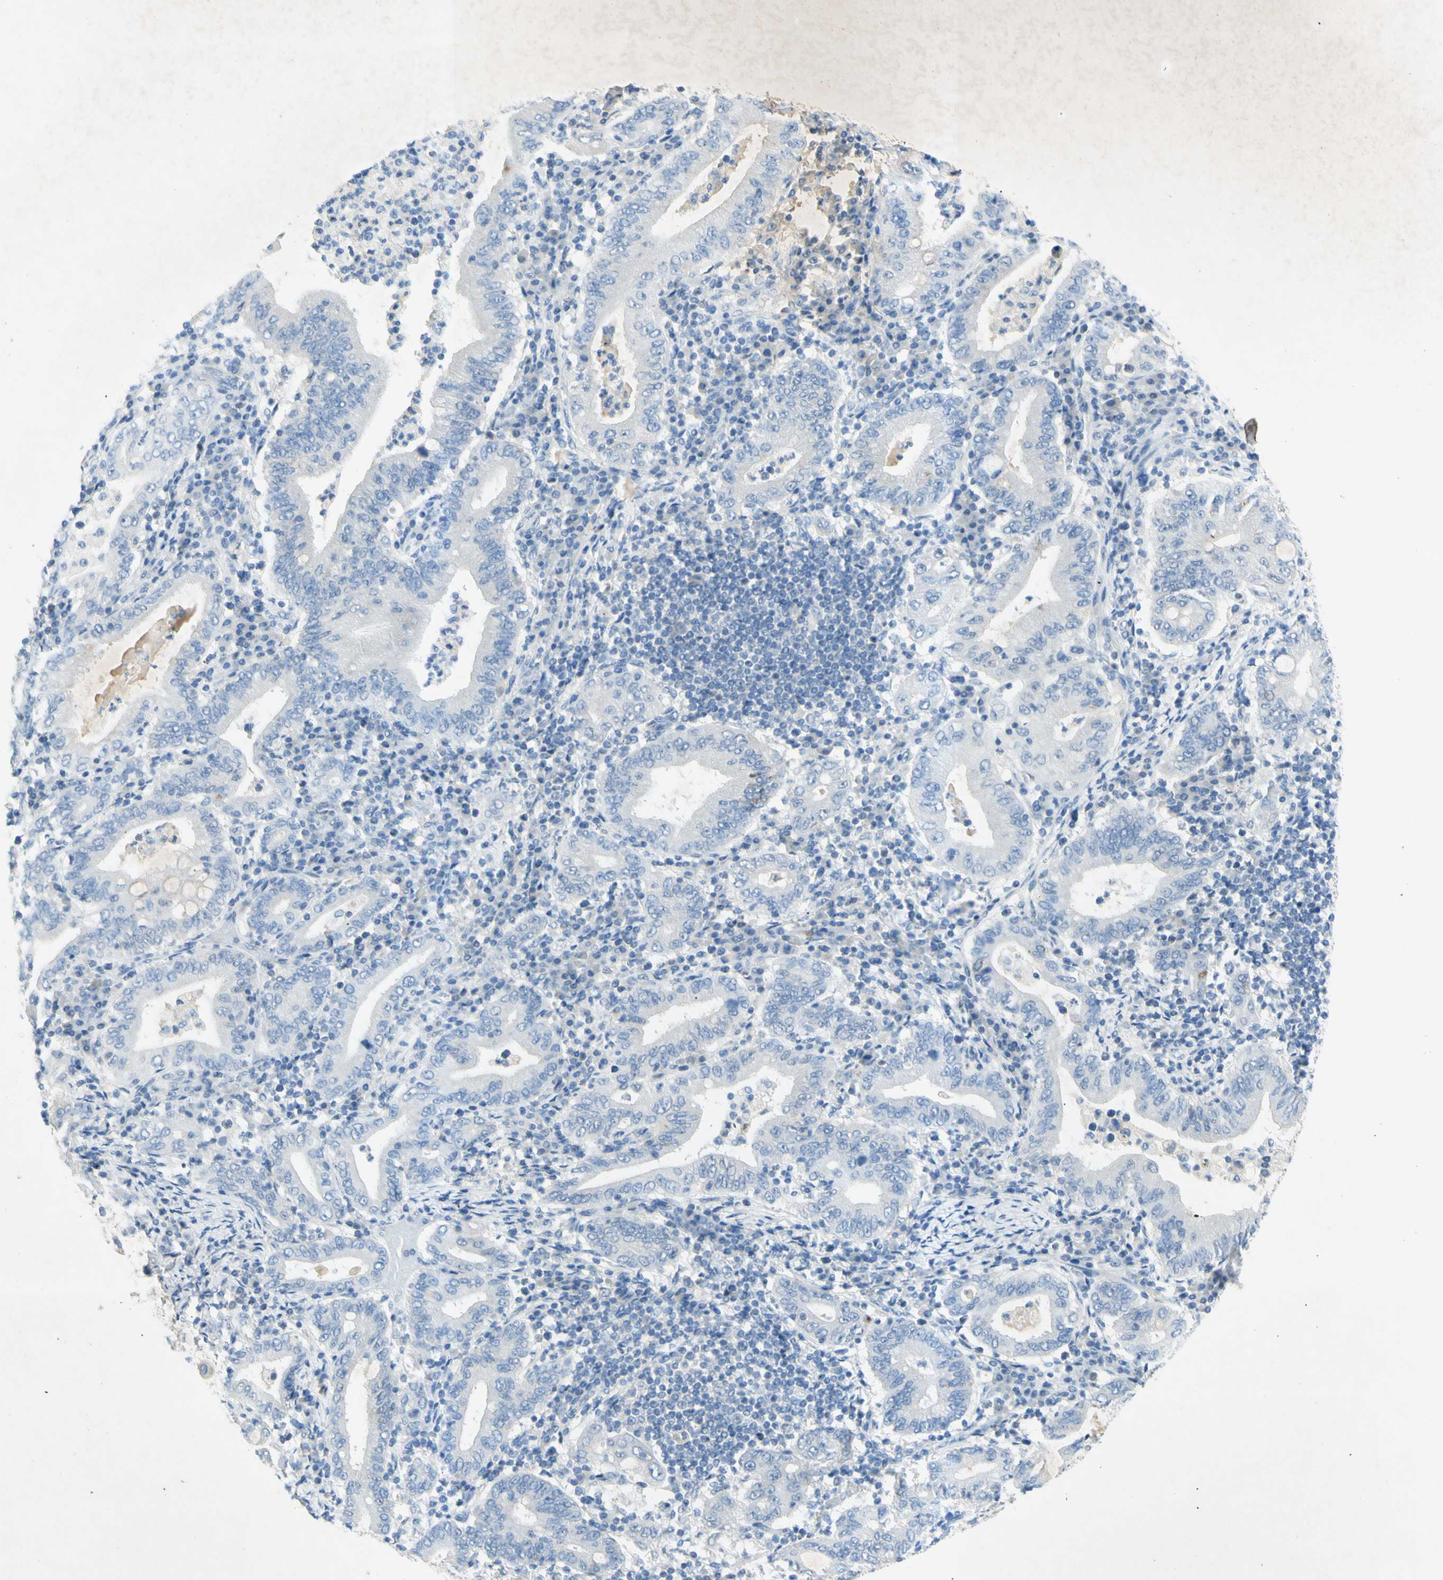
{"staining": {"intensity": "negative", "quantity": "none", "location": "none"}, "tissue": "stomach cancer", "cell_type": "Tumor cells", "image_type": "cancer", "snomed": [{"axis": "morphology", "description": "Normal tissue, NOS"}, {"axis": "morphology", "description": "Adenocarcinoma, NOS"}, {"axis": "topography", "description": "Esophagus"}, {"axis": "topography", "description": "Stomach, upper"}, {"axis": "topography", "description": "Peripheral nerve tissue"}], "caption": "Tumor cells are negative for protein expression in human adenocarcinoma (stomach).", "gene": "GDF15", "patient": {"sex": "male", "age": 62}}